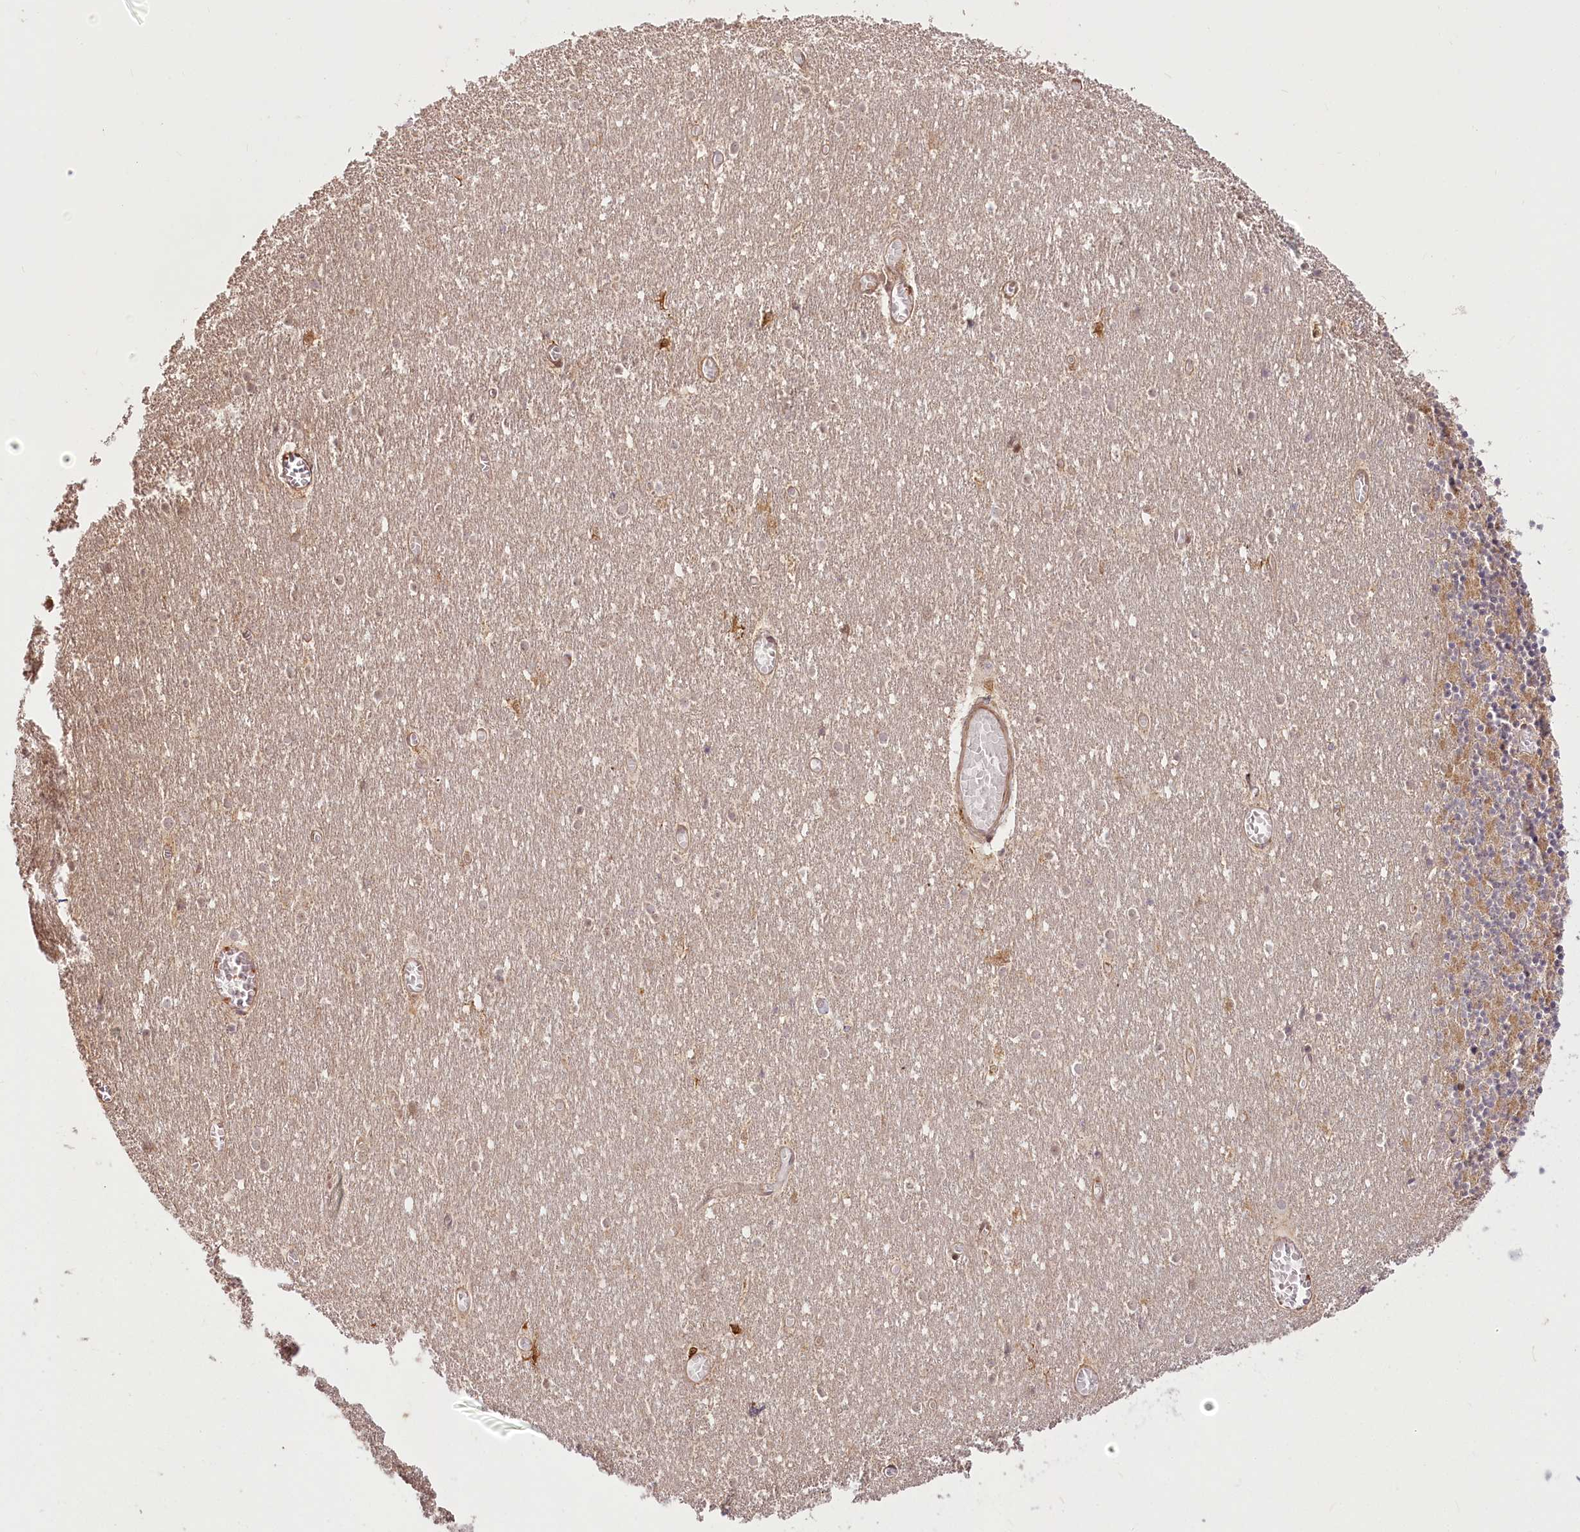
{"staining": {"intensity": "moderate", "quantity": "25%-75%", "location": "cytoplasmic/membranous"}, "tissue": "cerebellum", "cell_type": "Cells in granular layer", "image_type": "normal", "snomed": [{"axis": "morphology", "description": "Normal tissue, NOS"}, {"axis": "topography", "description": "Cerebellum"}], "caption": "About 25%-75% of cells in granular layer in benign cerebellum demonstrate moderate cytoplasmic/membranous protein expression as visualized by brown immunohistochemical staining.", "gene": "R3HDM2", "patient": {"sex": "female", "age": 28}}